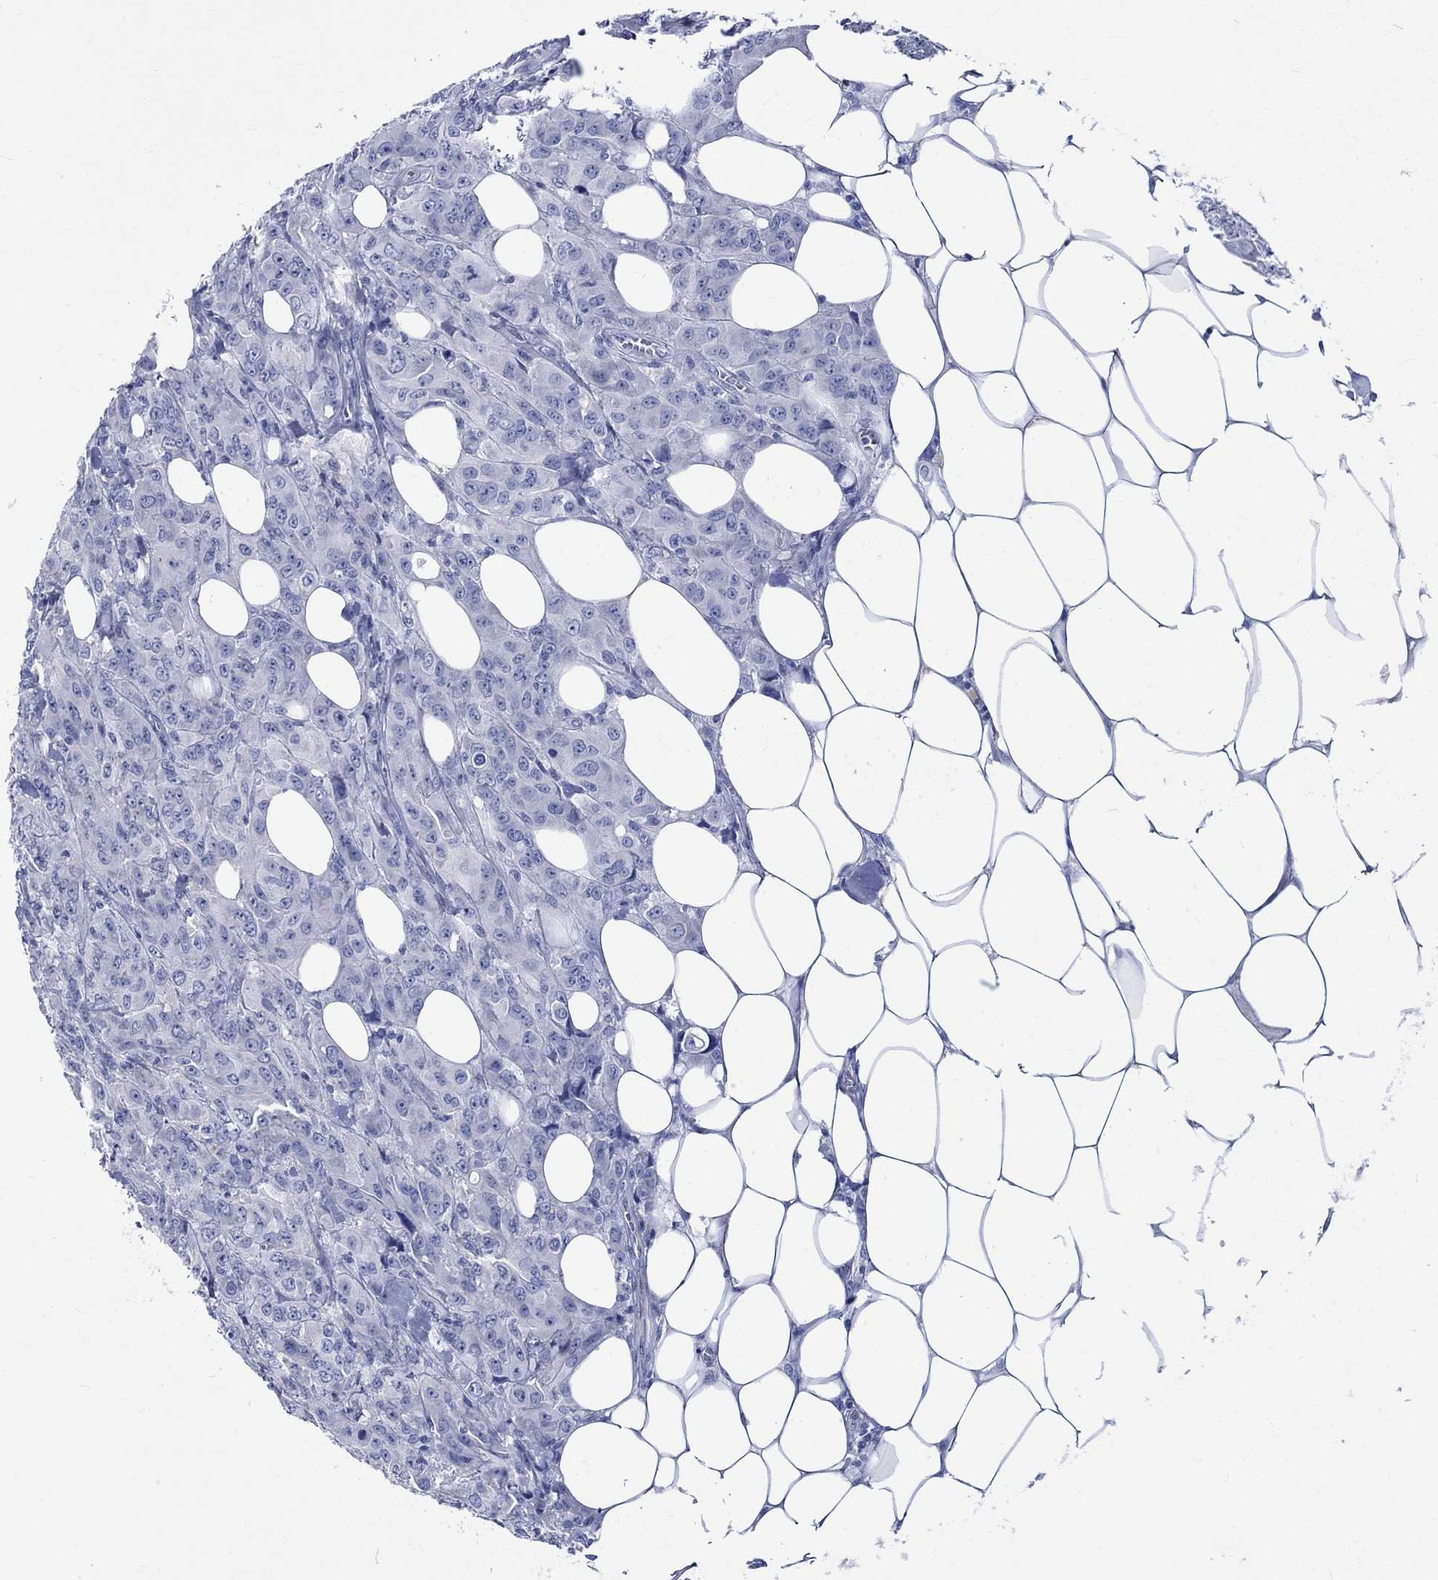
{"staining": {"intensity": "negative", "quantity": "none", "location": "none"}, "tissue": "breast cancer", "cell_type": "Tumor cells", "image_type": "cancer", "snomed": [{"axis": "morphology", "description": "Duct carcinoma"}, {"axis": "topography", "description": "Breast"}], "caption": "Immunohistochemistry (IHC) image of human breast invasive ductal carcinoma stained for a protein (brown), which demonstrates no positivity in tumor cells.", "gene": "HARBI1", "patient": {"sex": "female", "age": 43}}